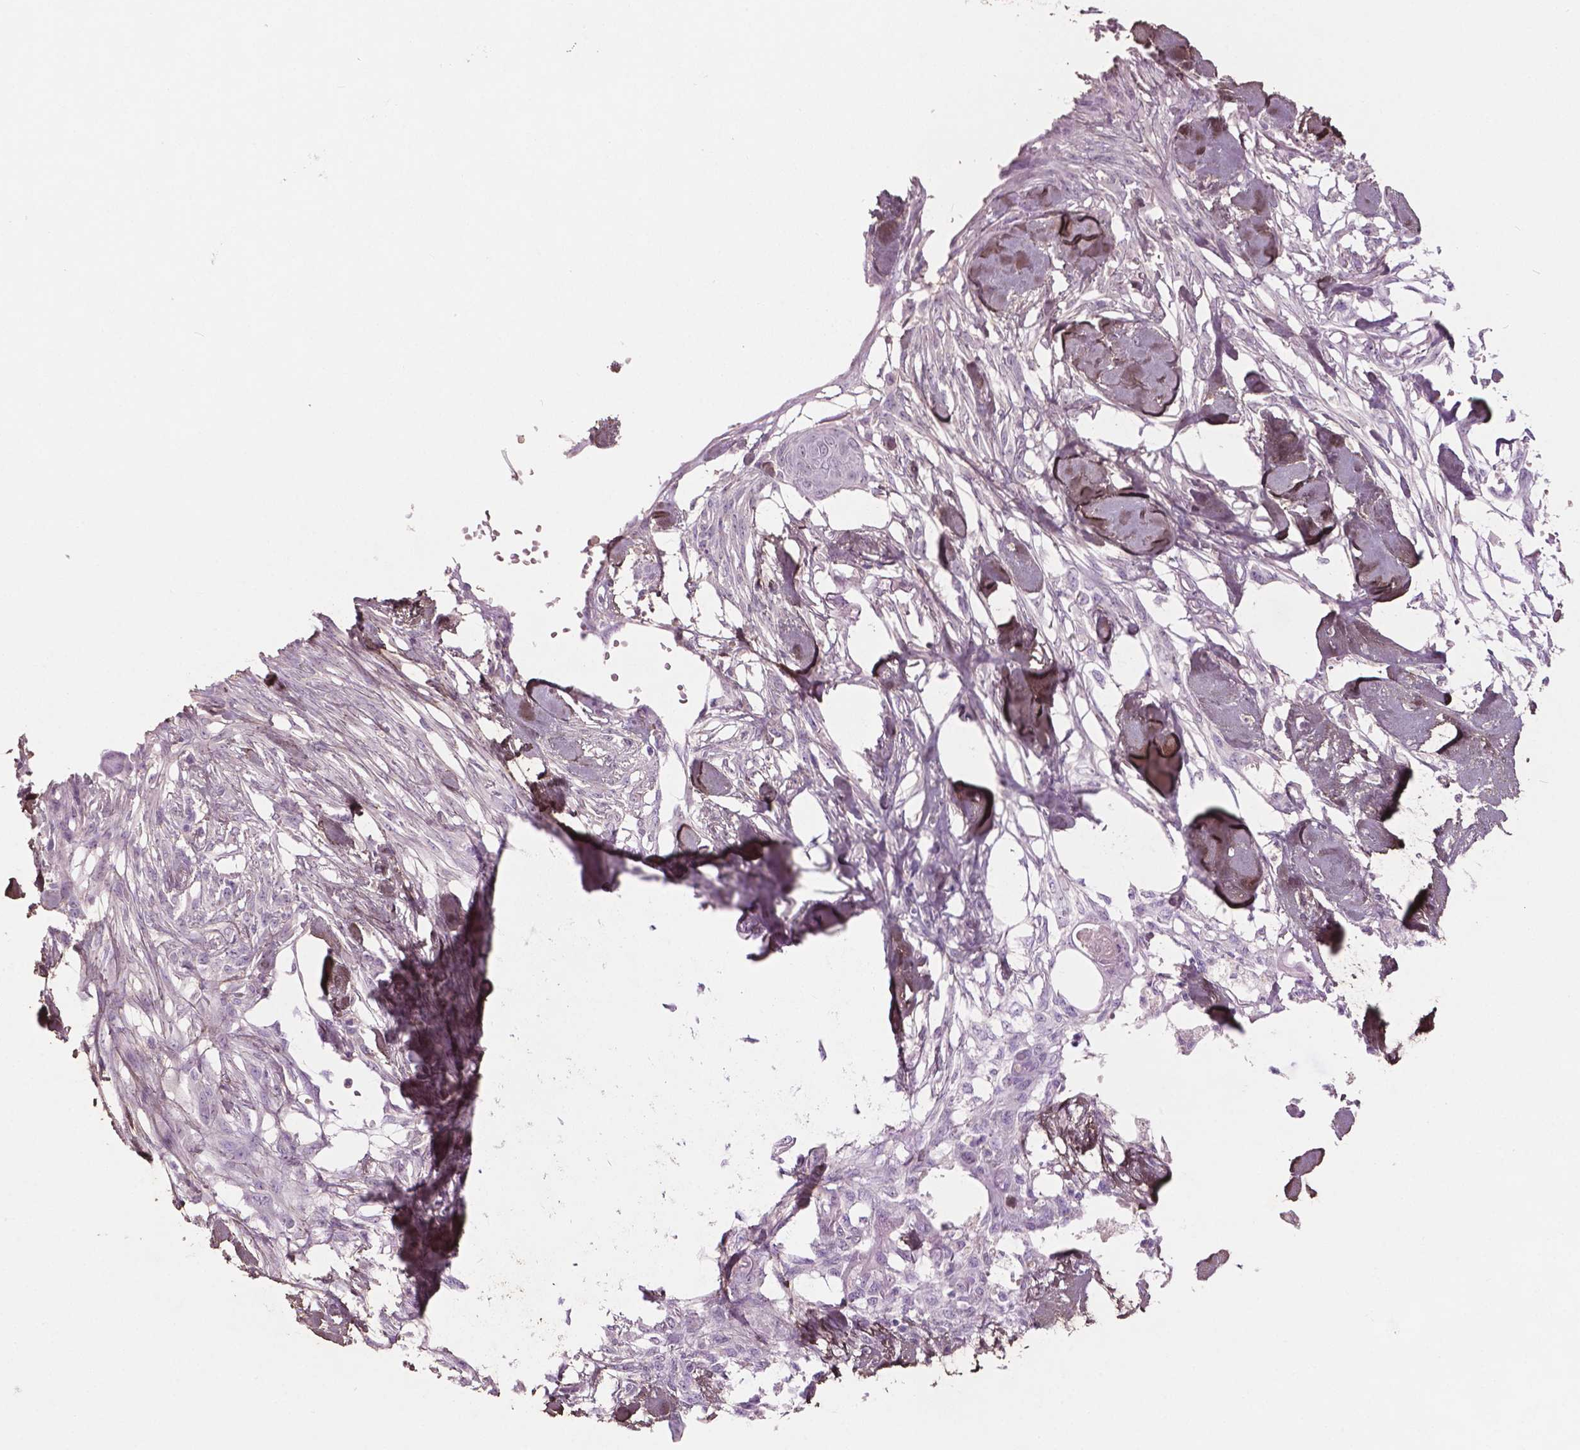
{"staining": {"intensity": "negative", "quantity": "none", "location": "none"}, "tissue": "skin cancer", "cell_type": "Tumor cells", "image_type": "cancer", "snomed": [{"axis": "morphology", "description": "Squamous cell carcinoma, NOS"}, {"axis": "topography", "description": "Skin"}], "caption": "Immunohistochemistry image of skin cancer (squamous cell carcinoma) stained for a protein (brown), which exhibits no expression in tumor cells.", "gene": "DLG2", "patient": {"sex": "male", "age": 79}}